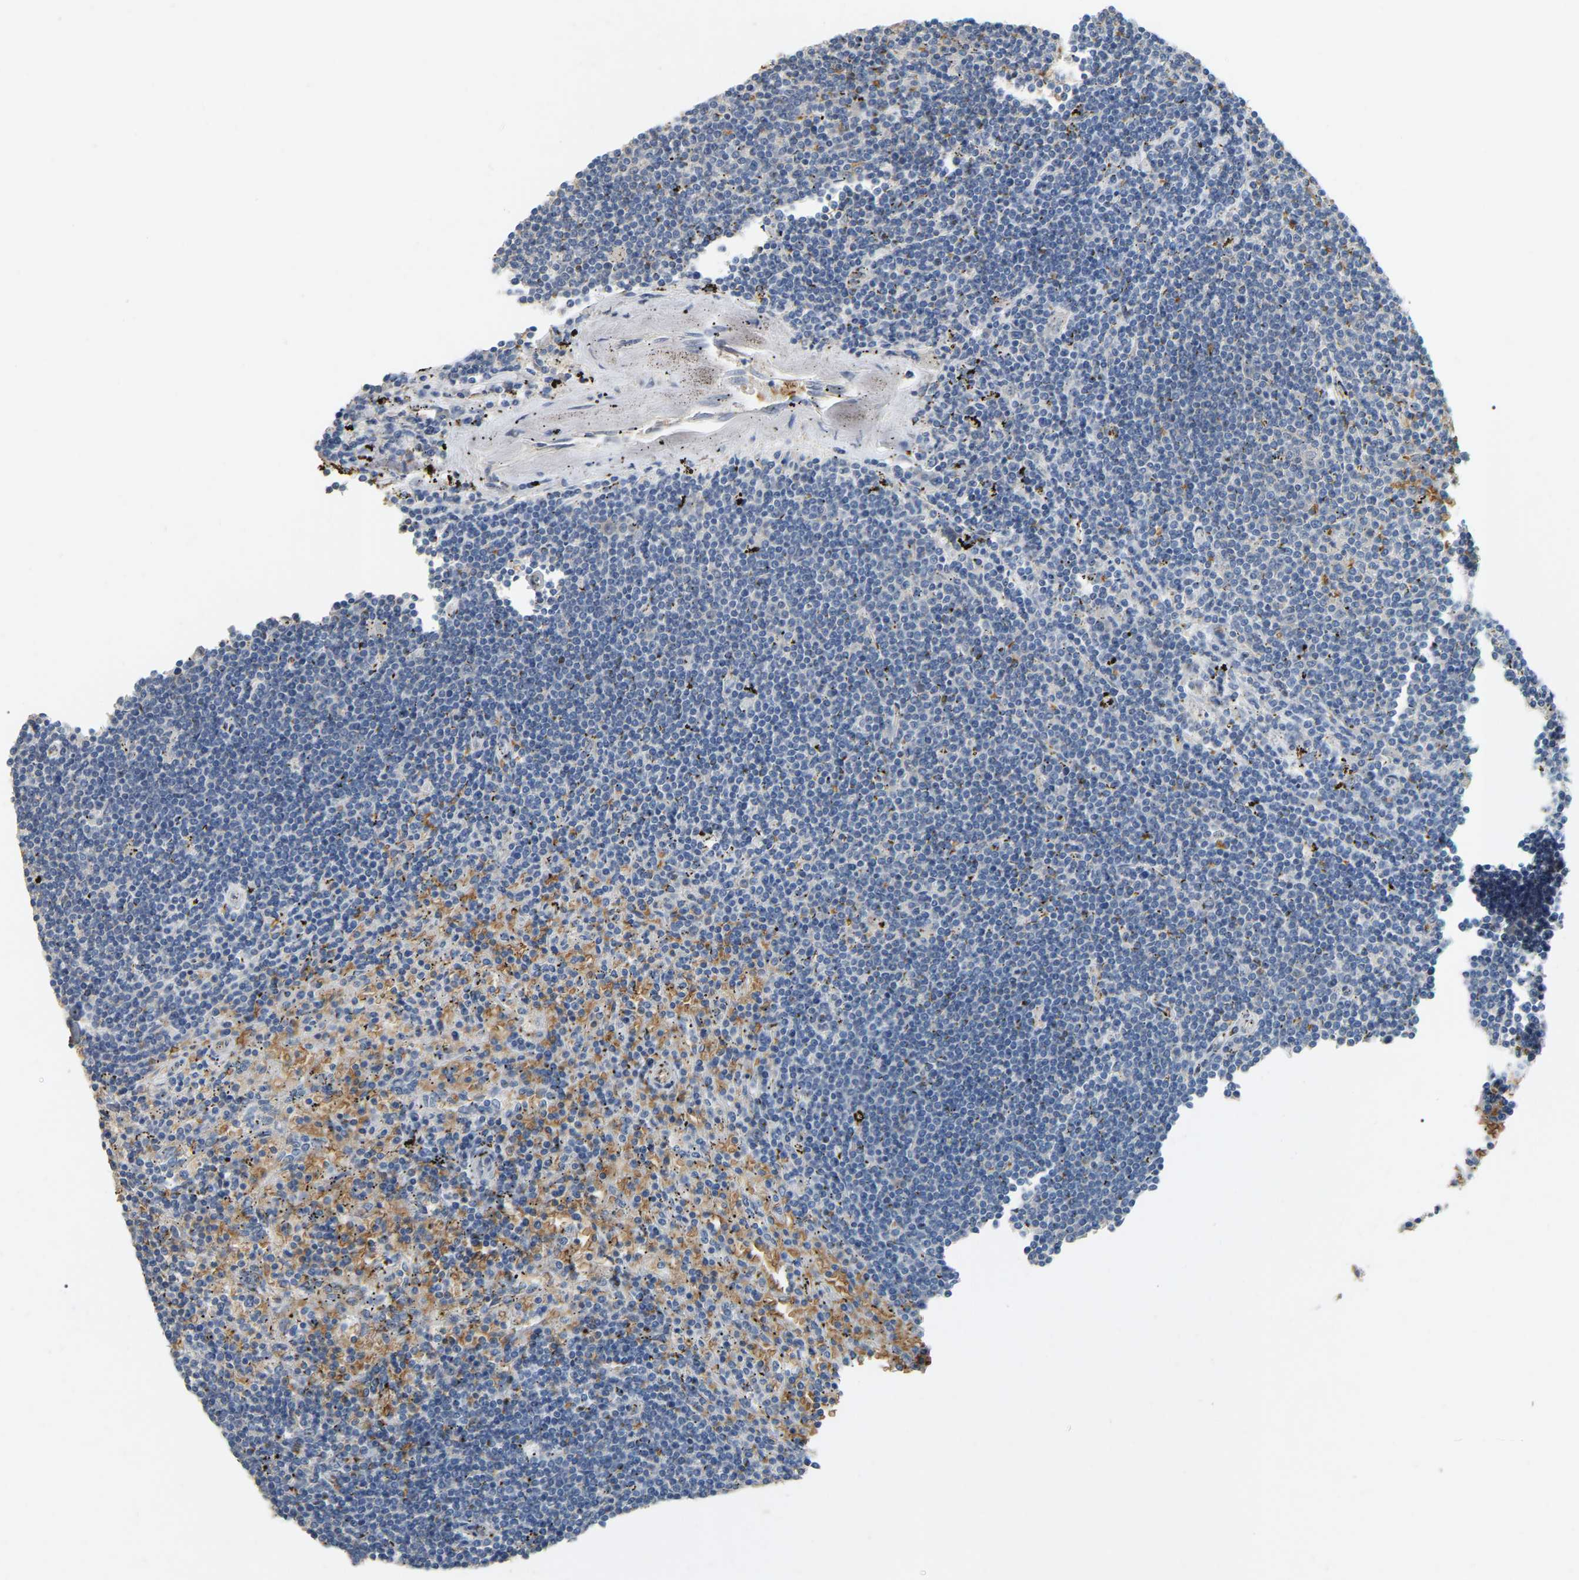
{"staining": {"intensity": "negative", "quantity": "none", "location": "none"}, "tissue": "lymphoma", "cell_type": "Tumor cells", "image_type": "cancer", "snomed": [{"axis": "morphology", "description": "Malignant lymphoma, non-Hodgkin's type, Low grade"}, {"axis": "topography", "description": "Spleen"}], "caption": "High power microscopy photomicrograph of an IHC image of low-grade malignant lymphoma, non-Hodgkin's type, revealing no significant expression in tumor cells.", "gene": "CFAP298", "patient": {"sex": "male", "age": 76}}